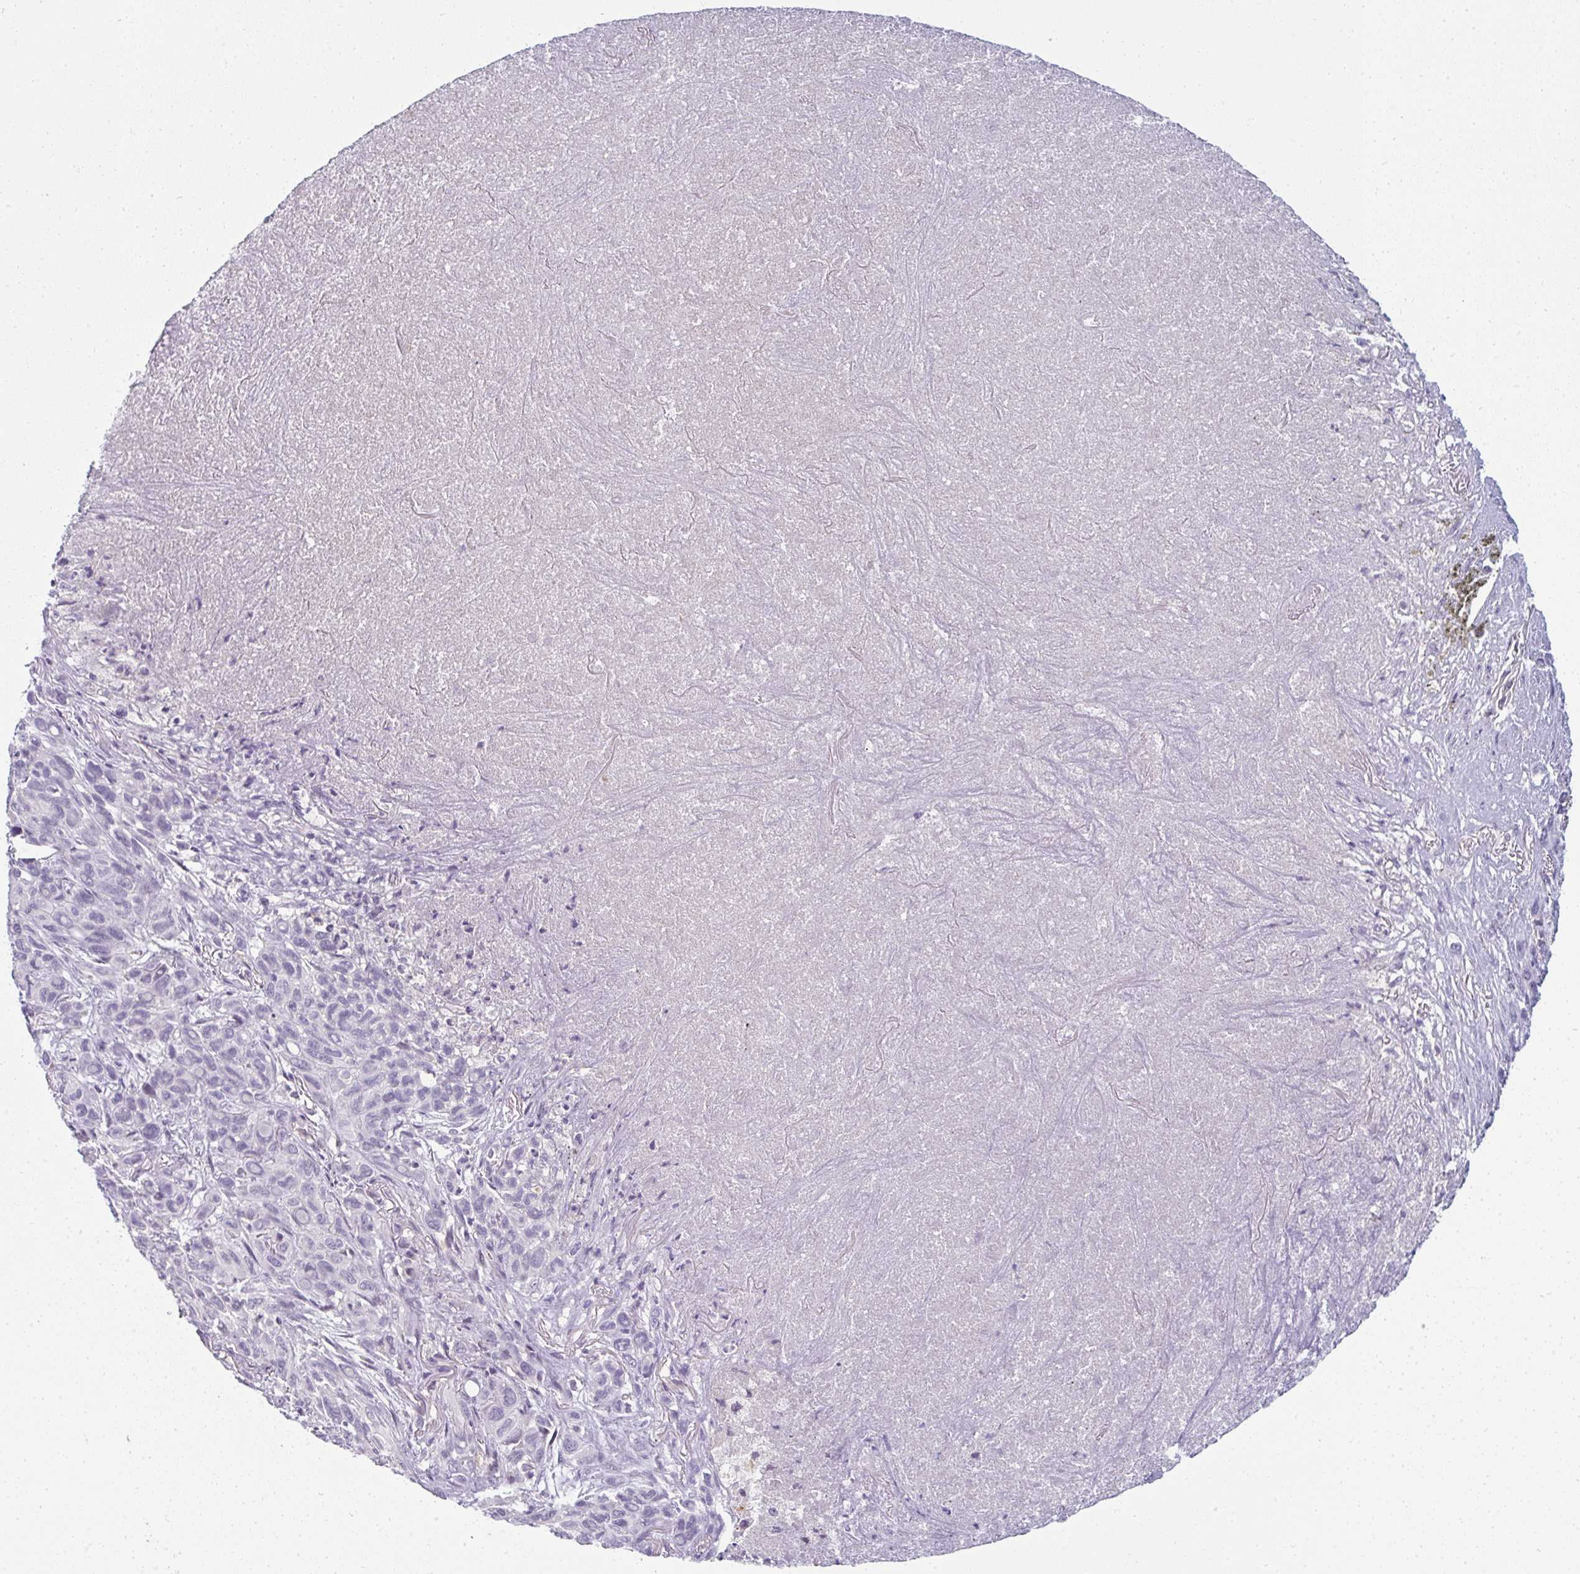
{"staining": {"intensity": "negative", "quantity": "none", "location": "none"}, "tissue": "melanoma", "cell_type": "Tumor cells", "image_type": "cancer", "snomed": [{"axis": "morphology", "description": "Malignant melanoma, Metastatic site"}, {"axis": "topography", "description": "Lung"}], "caption": "DAB immunohistochemical staining of human melanoma demonstrates no significant staining in tumor cells.", "gene": "PPFIA4", "patient": {"sex": "male", "age": 48}}